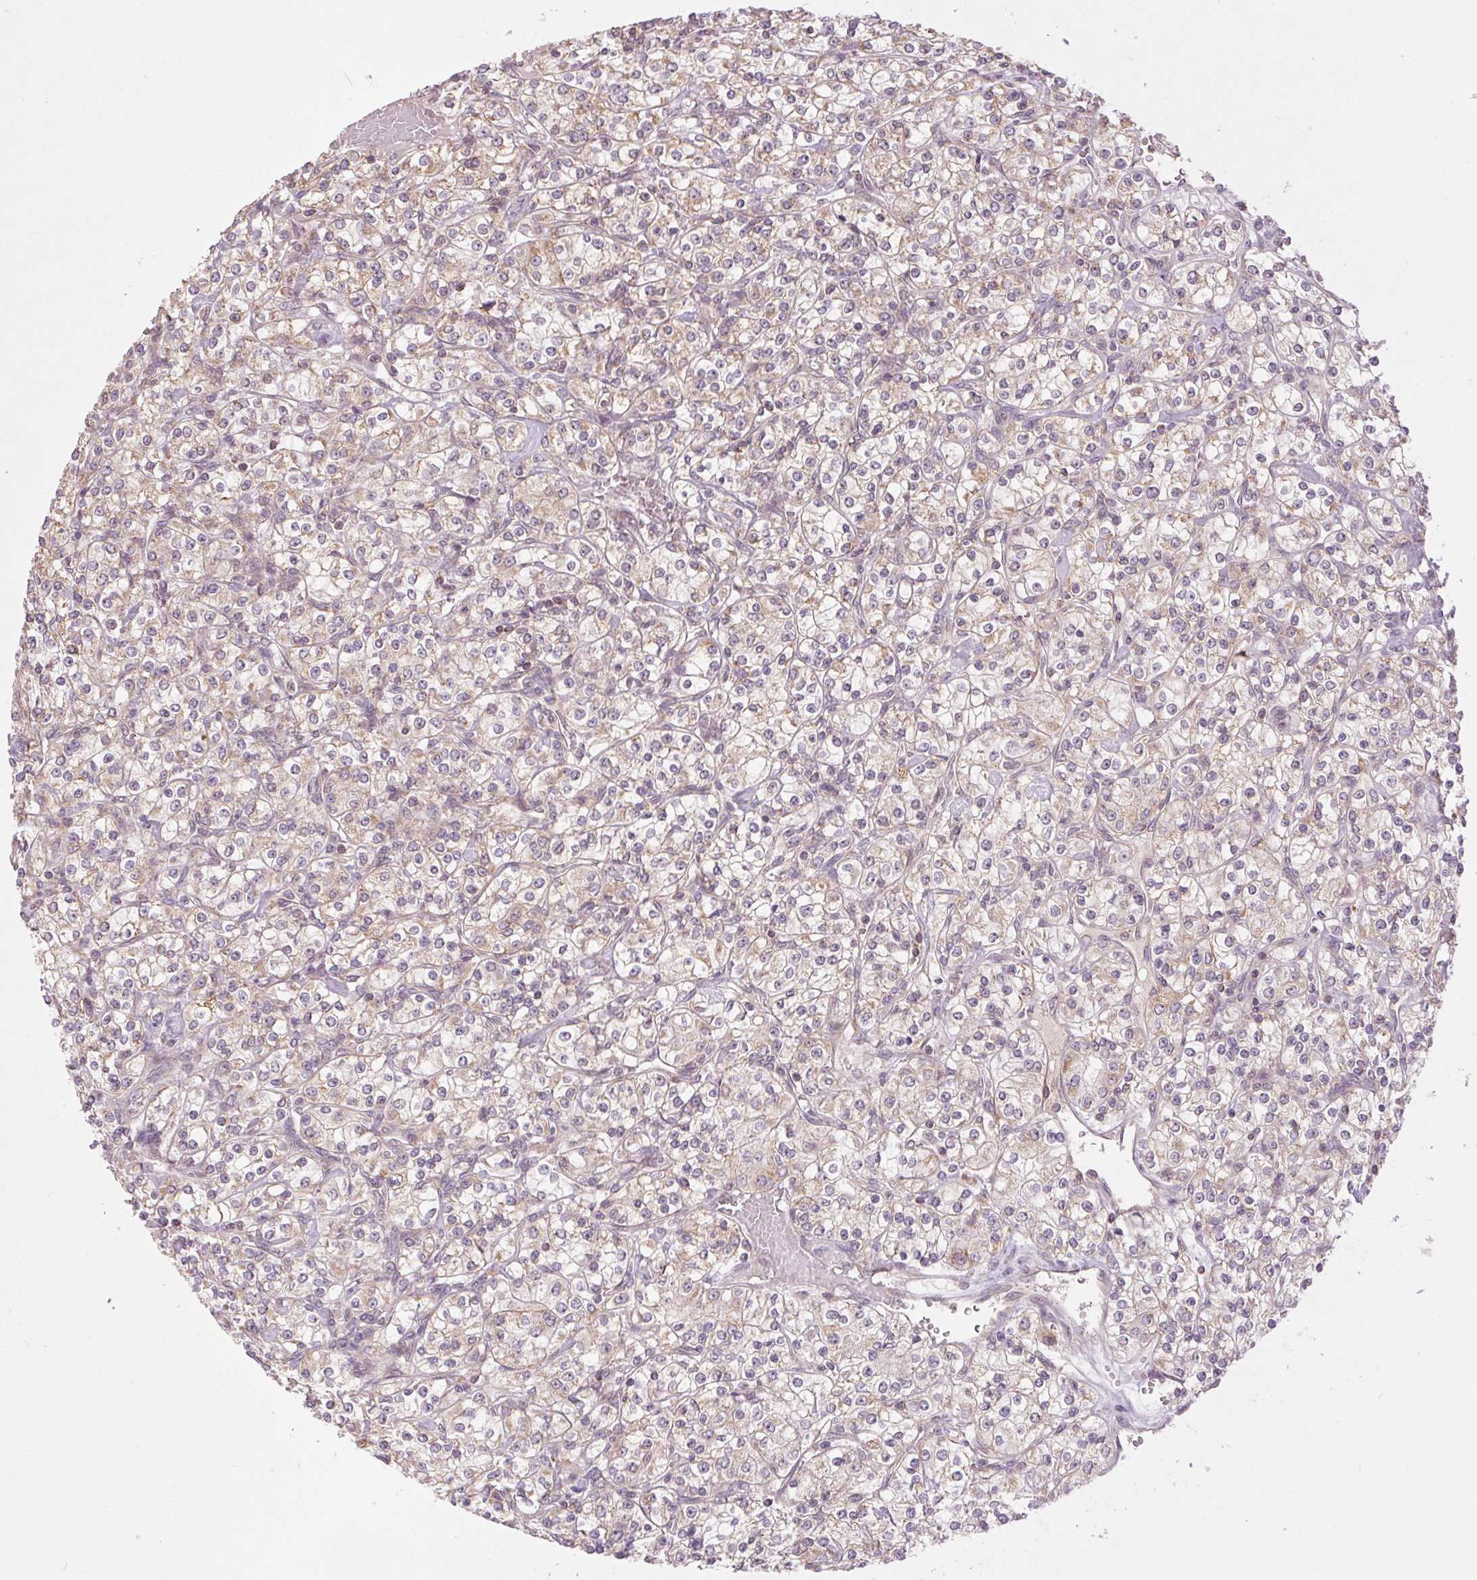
{"staining": {"intensity": "weak", "quantity": "25%-75%", "location": "cytoplasmic/membranous"}, "tissue": "renal cancer", "cell_type": "Tumor cells", "image_type": "cancer", "snomed": [{"axis": "morphology", "description": "Adenocarcinoma, NOS"}, {"axis": "topography", "description": "Kidney"}], "caption": "This is an image of IHC staining of renal cancer (adenocarcinoma), which shows weak staining in the cytoplasmic/membranous of tumor cells.", "gene": "MAP3K5", "patient": {"sex": "male", "age": 77}}